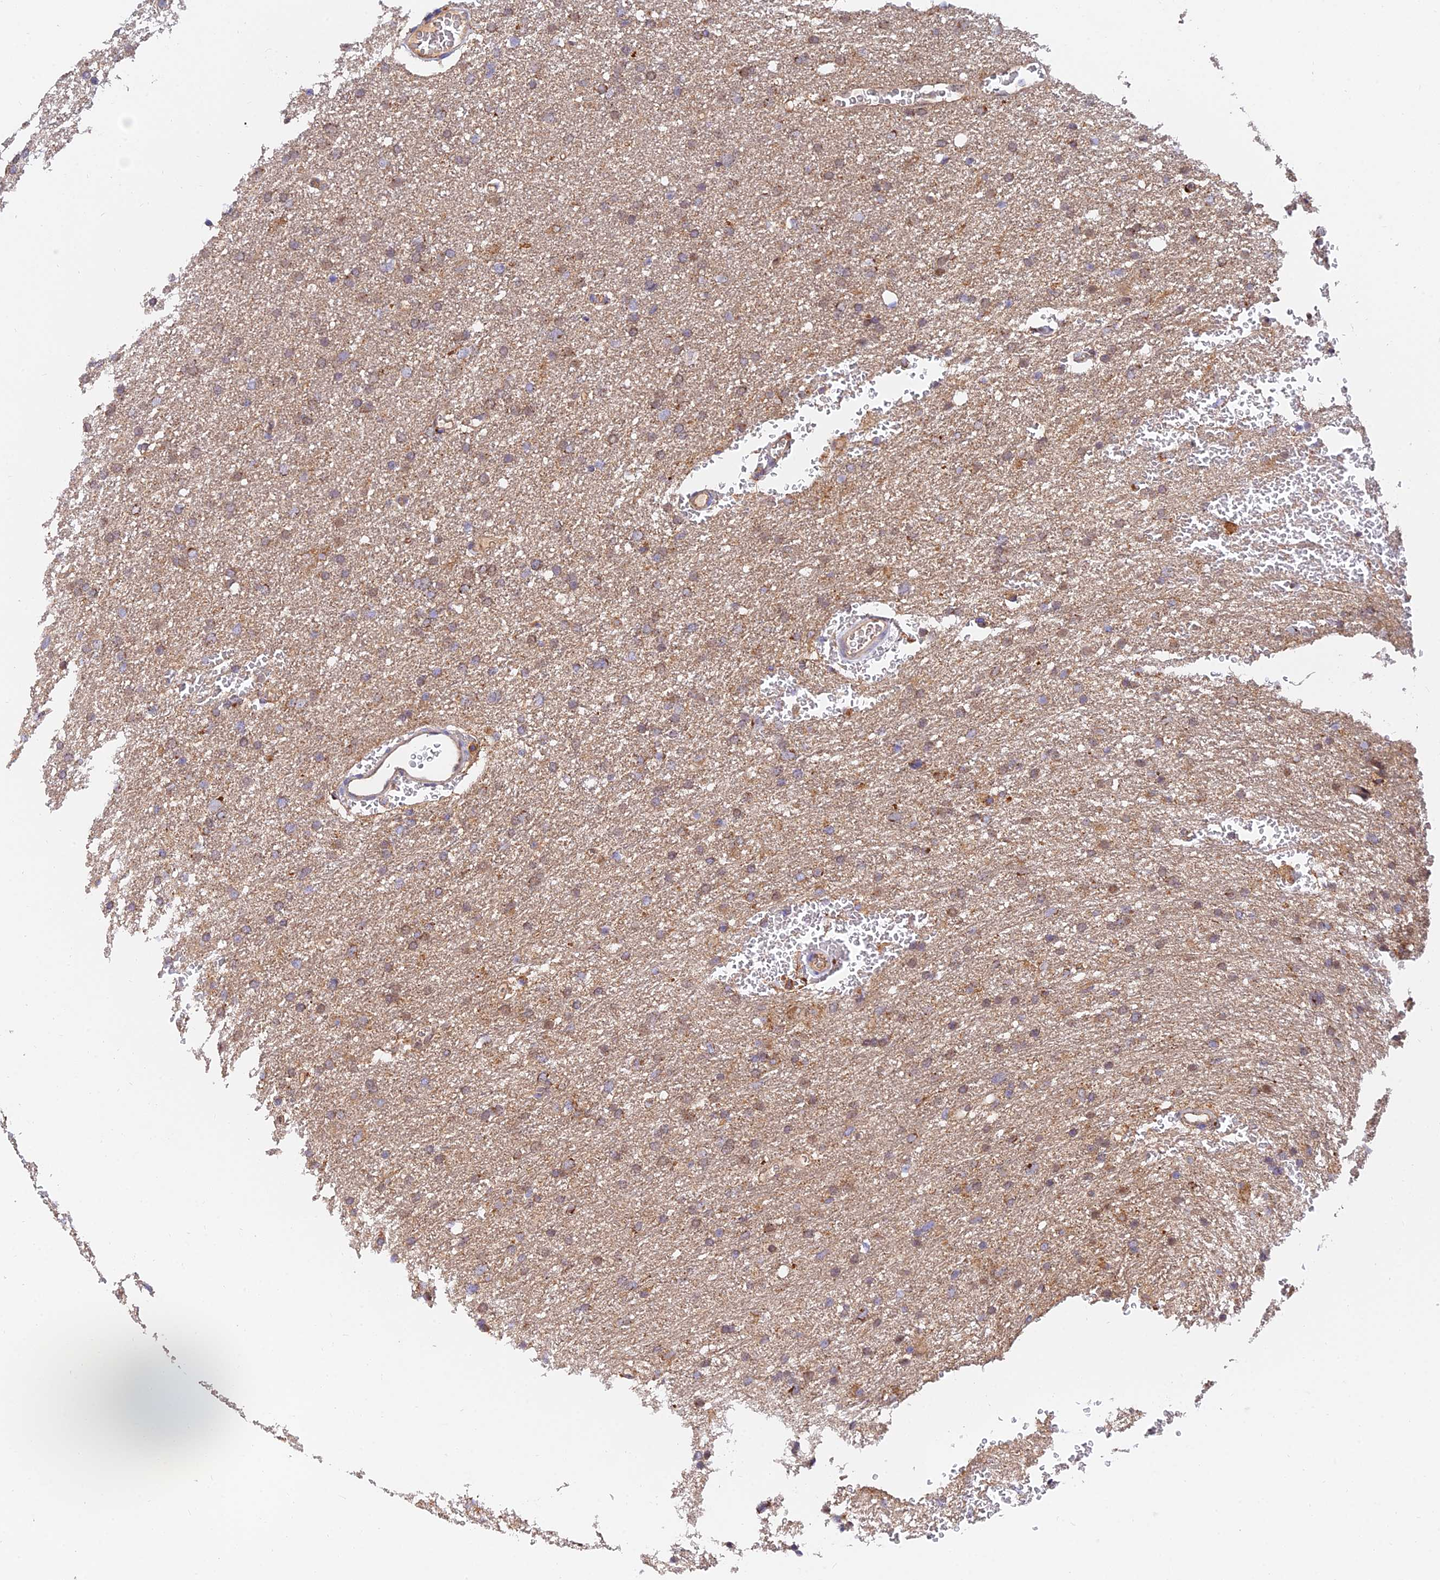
{"staining": {"intensity": "weak", "quantity": ">75%", "location": "cytoplasmic/membranous"}, "tissue": "glioma", "cell_type": "Tumor cells", "image_type": "cancer", "snomed": [{"axis": "morphology", "description": "Glioma, malignant, High grade"}, {"axis": "topography", "description": "Cerebral cortex"}], "caption": "Immunohistochemical staining of malignant glioma (high-grade) demonstrates low levels of weak cytoplasmic/membranous expression in about >75% of tumor cells.", "gene": "PODNL1", "patient": {"sex": "female", "age": 36}}